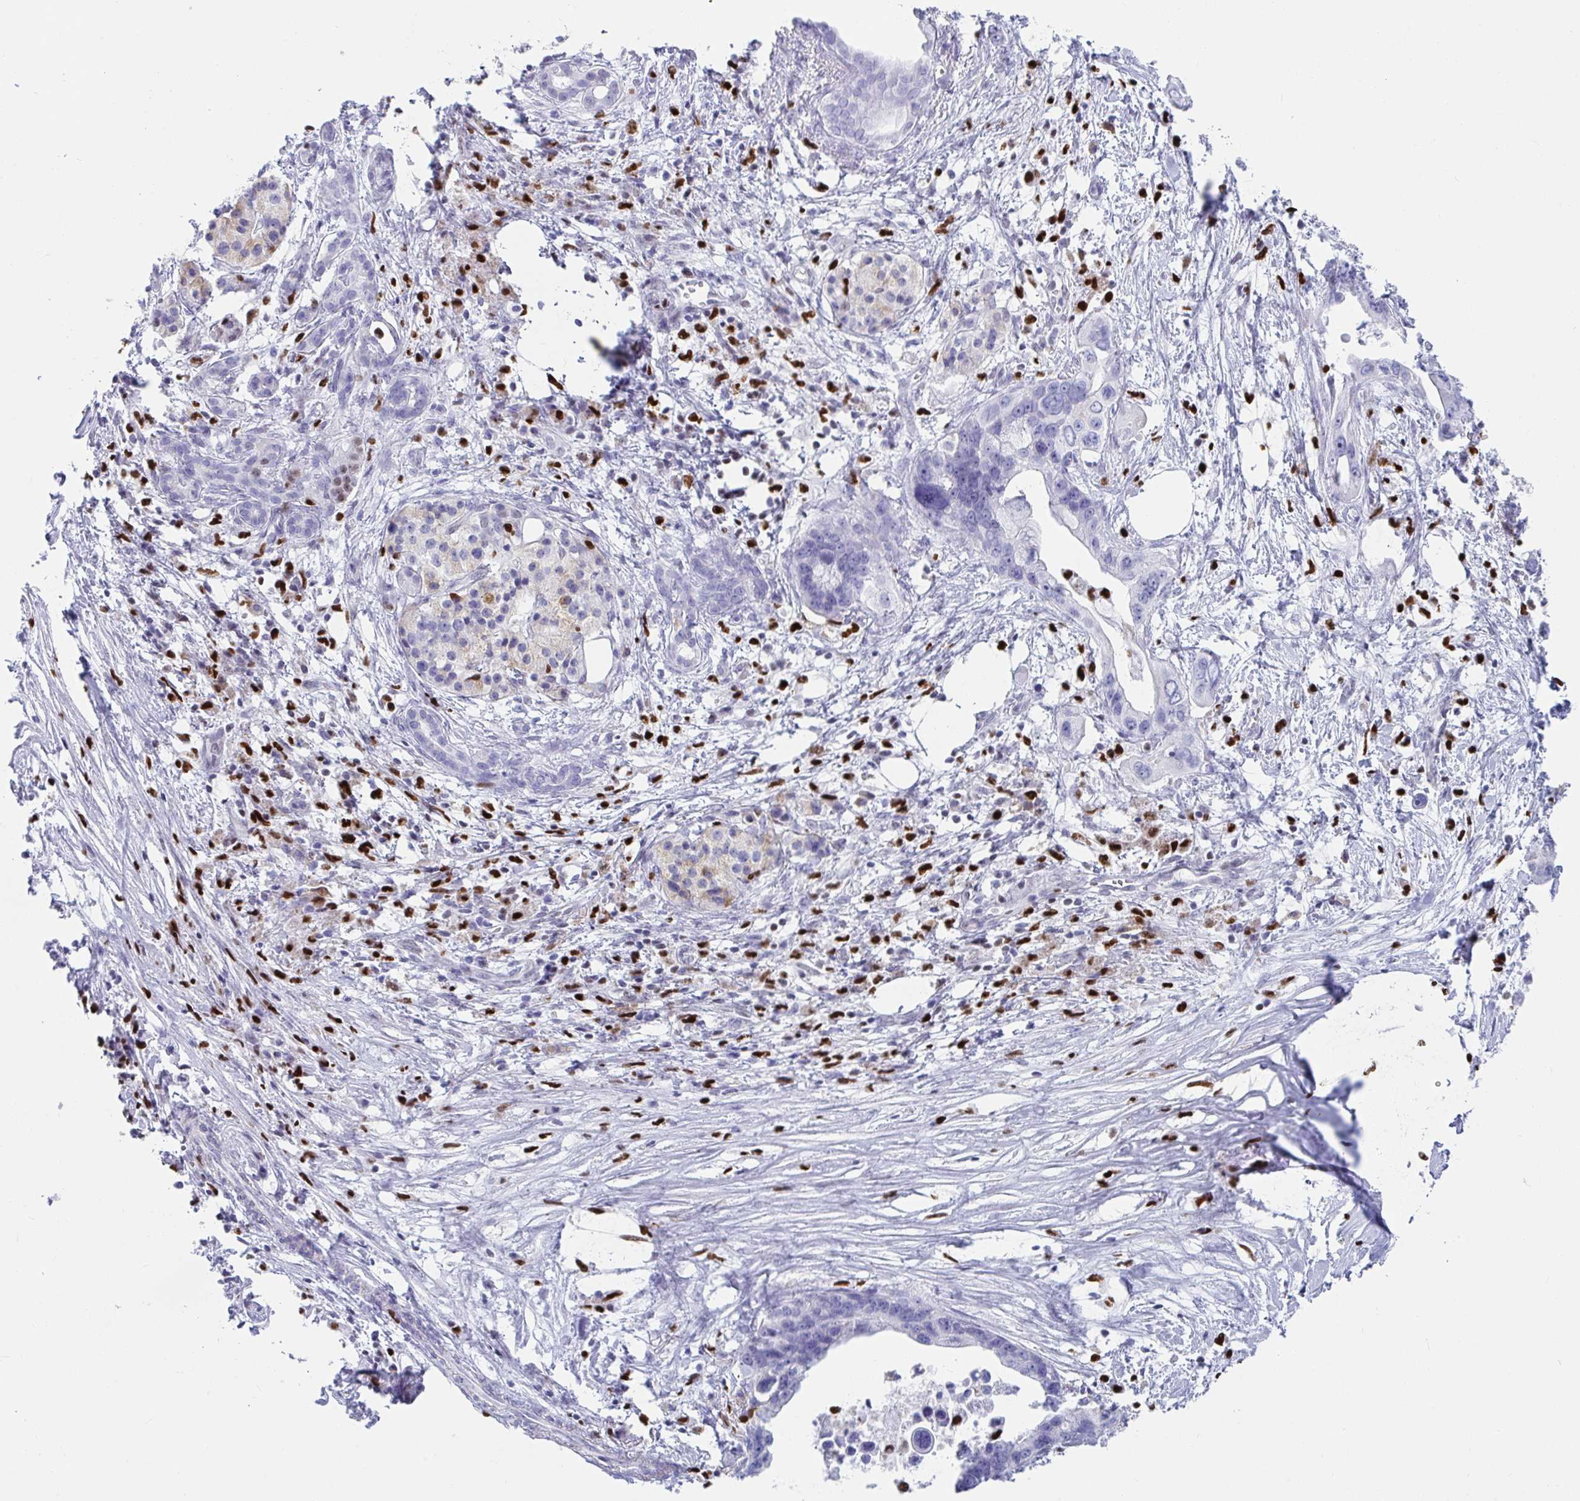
{"staining": {"intensity": "negative", "quantity": "none", "location": "none"}, "tissue": "pancreatic cancer", "cell_type": "Tumor cells", "image_type": "cancer", "snomed": [{"axis": "morphology", "description": "Adenocarcinoma, NOS"}, {"axis": "topography", "description": "Pancreas"}], "caption": "Pancreatic cancer was stained to show a protein in brown. There is no significant positivity in tumor cells.", "gene": "ZNF586", "patient": {"sex": "female", "age": 83}}